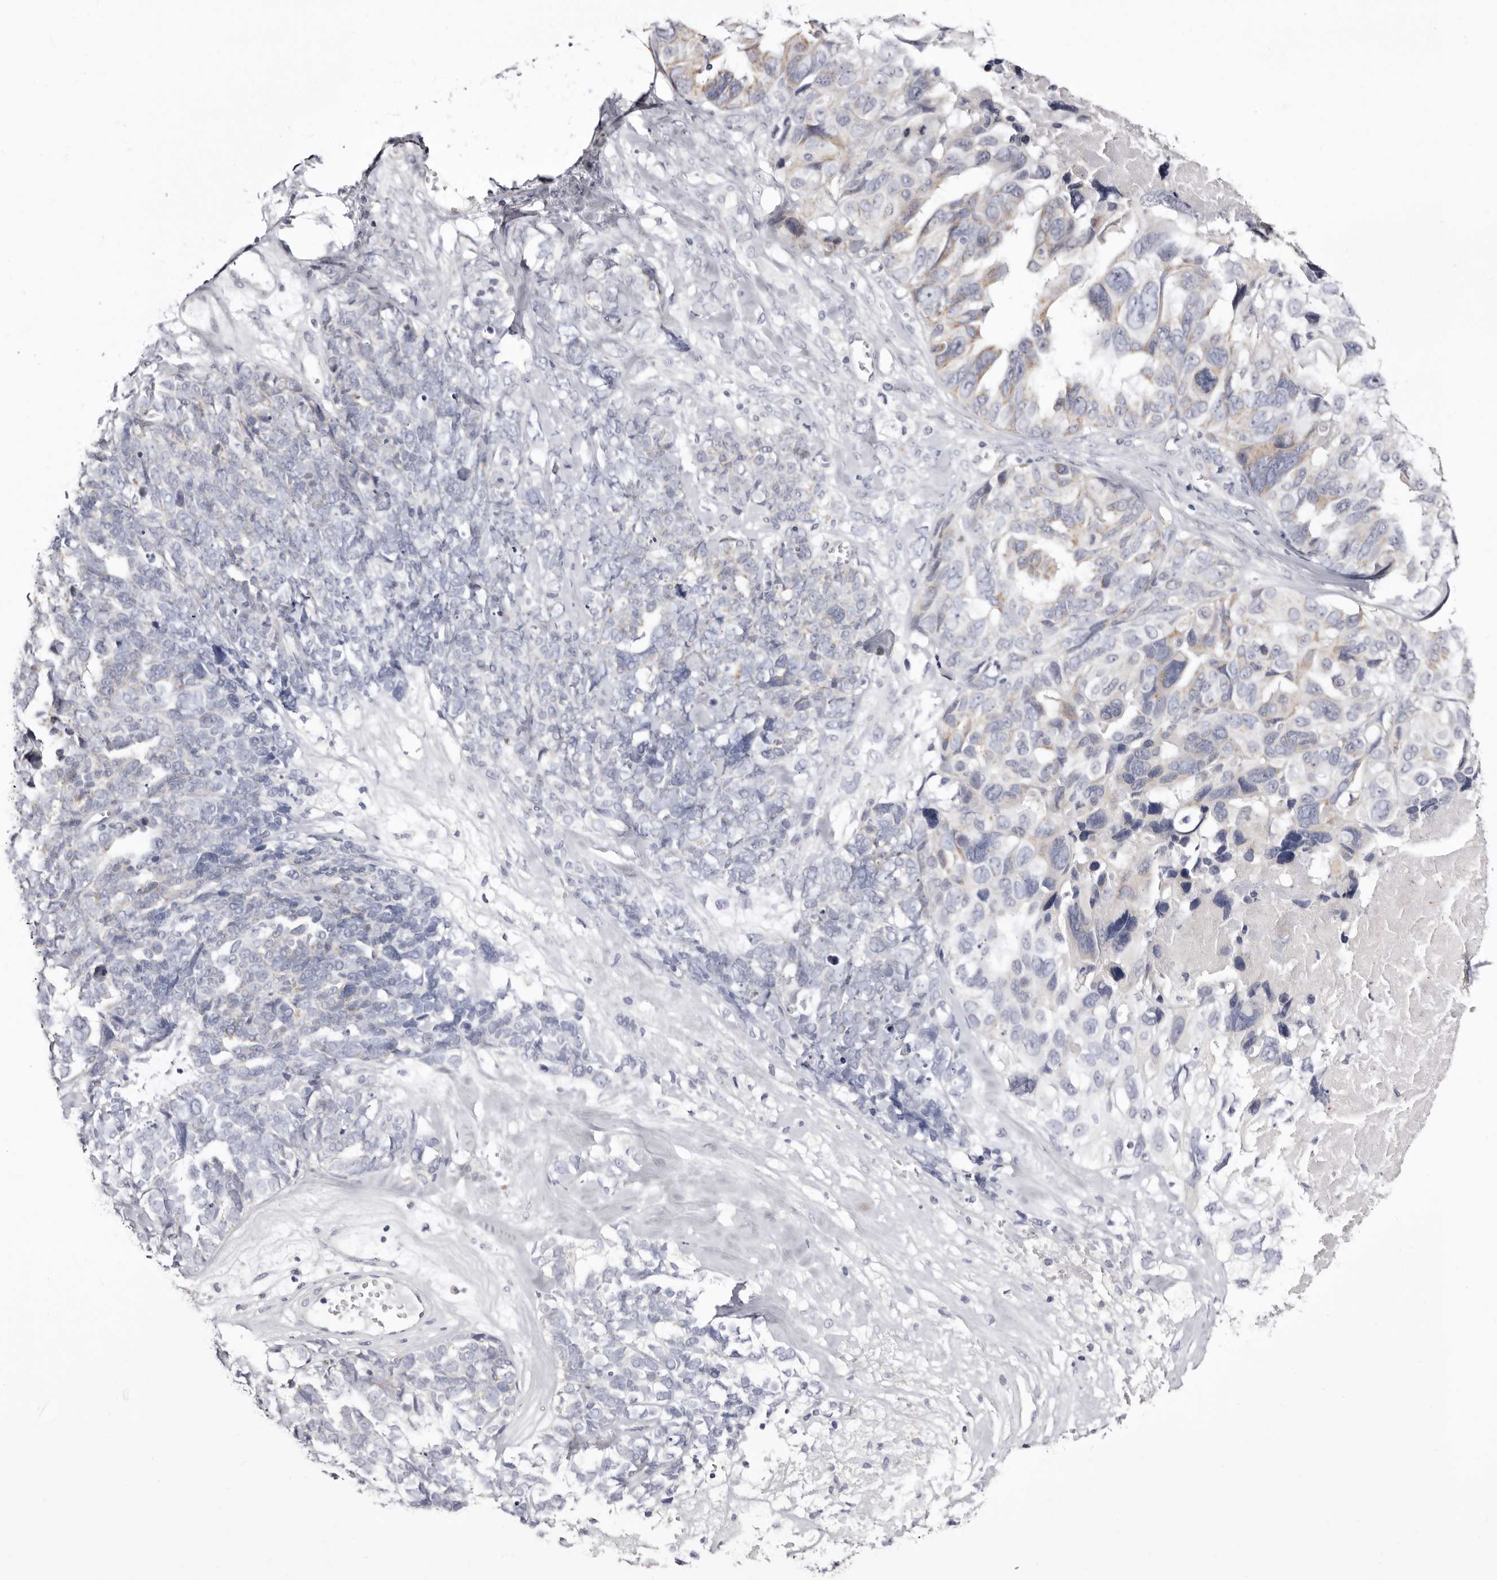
{"staining": {"intensity": "weak", "quantity": "<25%", "location": "cytoplasmic/membranous"}, "tissue": "ovarian cancer", "cell_type": "Tumor cells", "image_type": "cancer", "snomed": [{"axis": "morphology", "description": "Cystadenocarcinoma, serous, NOS"}, {"axis": "topography", "description": "Ovary"}], "caption": "High power microscopy image of an immunohistochemistry (IHC) photomicrograph of ovarian cancer, revealing no significant expression in tumor cells.", "gene": "CASQ1", "patient": {"sex": "female", "age": 79}}